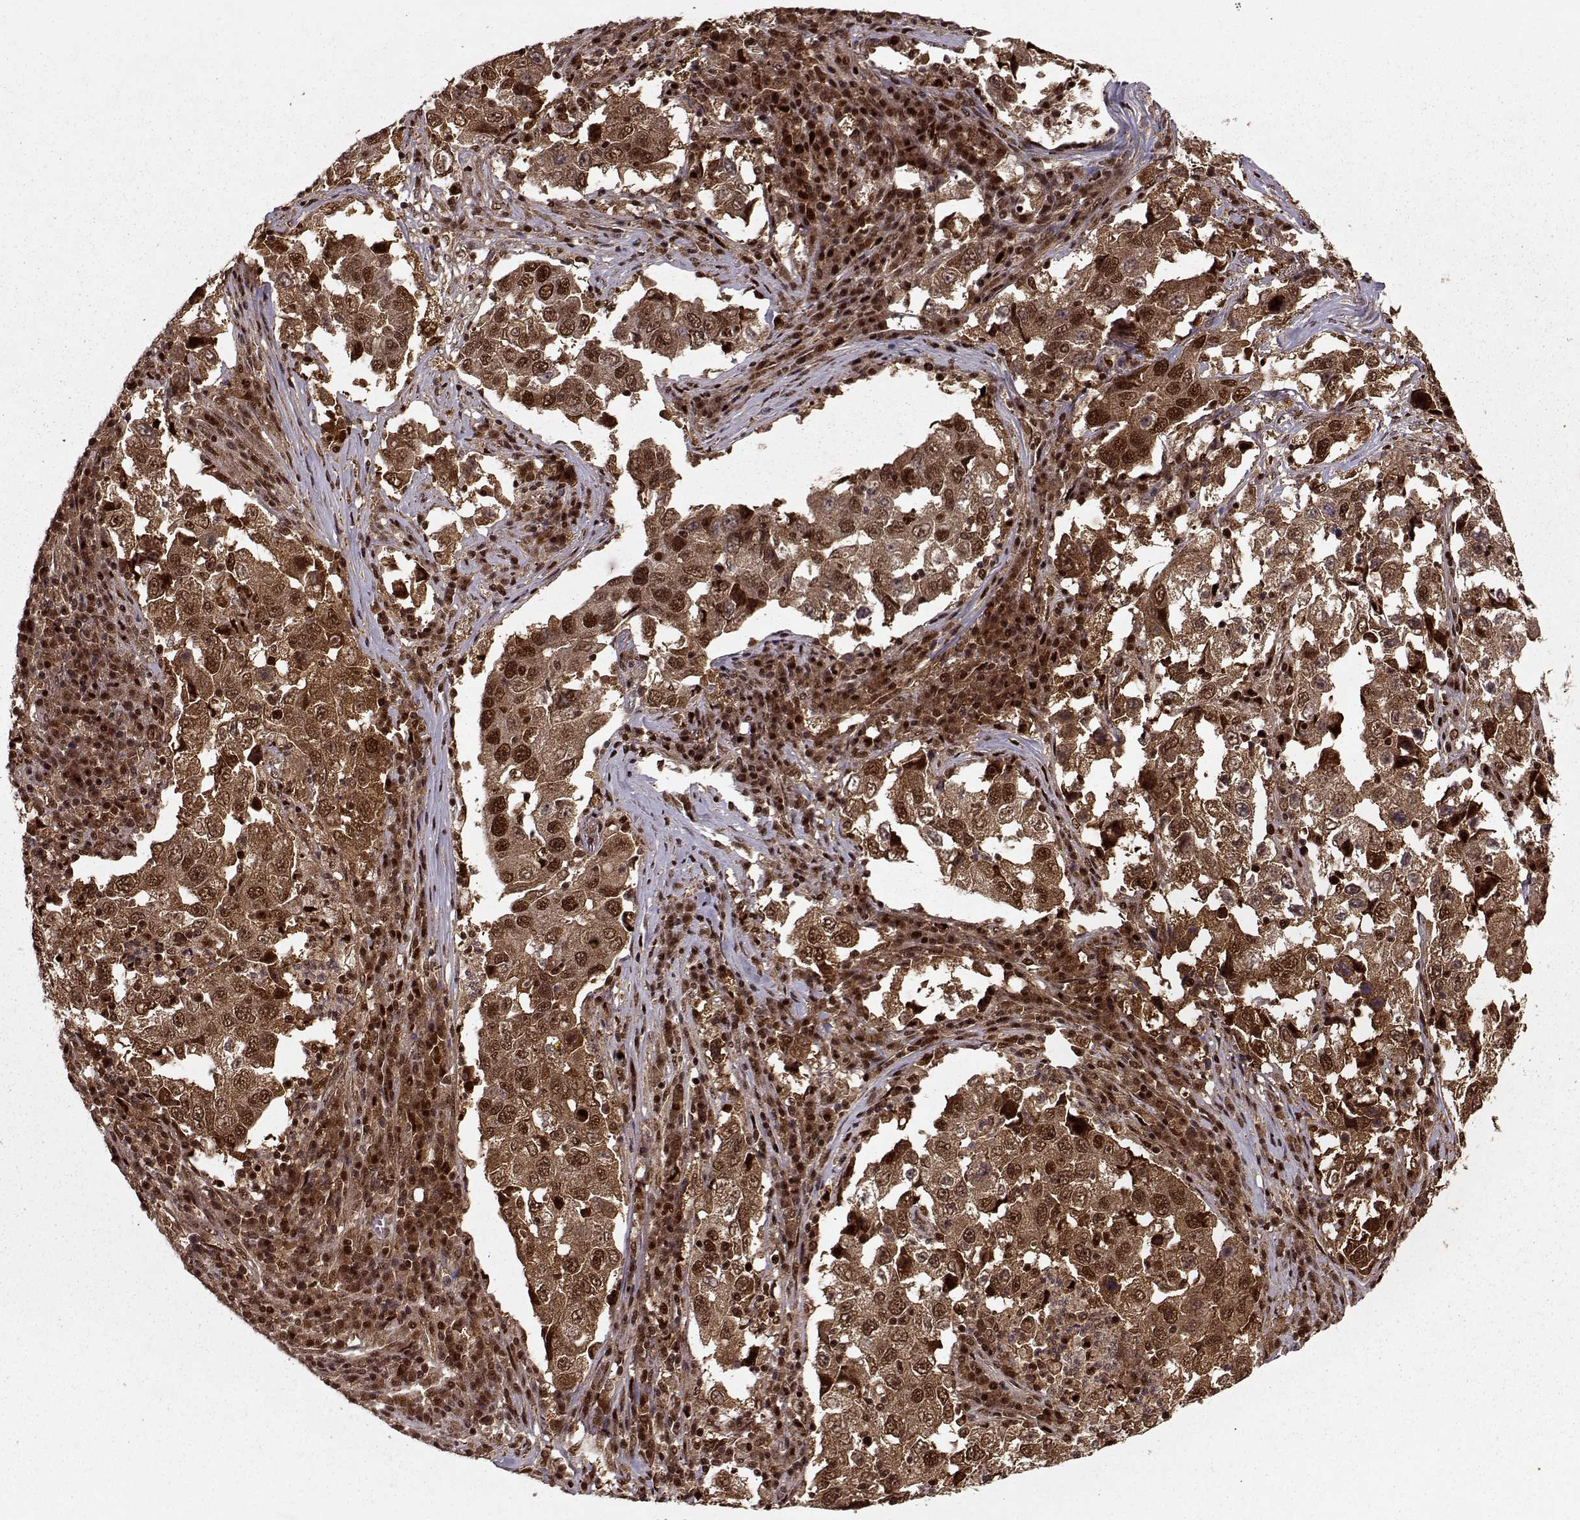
{"staining": {"intensity": "strong", "quantity": ">75%", "location": "cytoplasmic/membranous,nuclear"}, "tissue": "lung cancer", "cell_type": "Tumor cells", "image_type": "cancer", "snomed": [{"axis": "morphology", "description": "Adenocarcinoma, NOS"}, {"axis": "topography", "description": "Lung"}], "caption": "IHC of human lung adenocarcinoma shows high levels of strong cytoplasmic/membranous and nuclear staining in approximately >75% of tumor cells.", "gene": "PSMA7", "patient": {"sex": "male", "age": 73}}